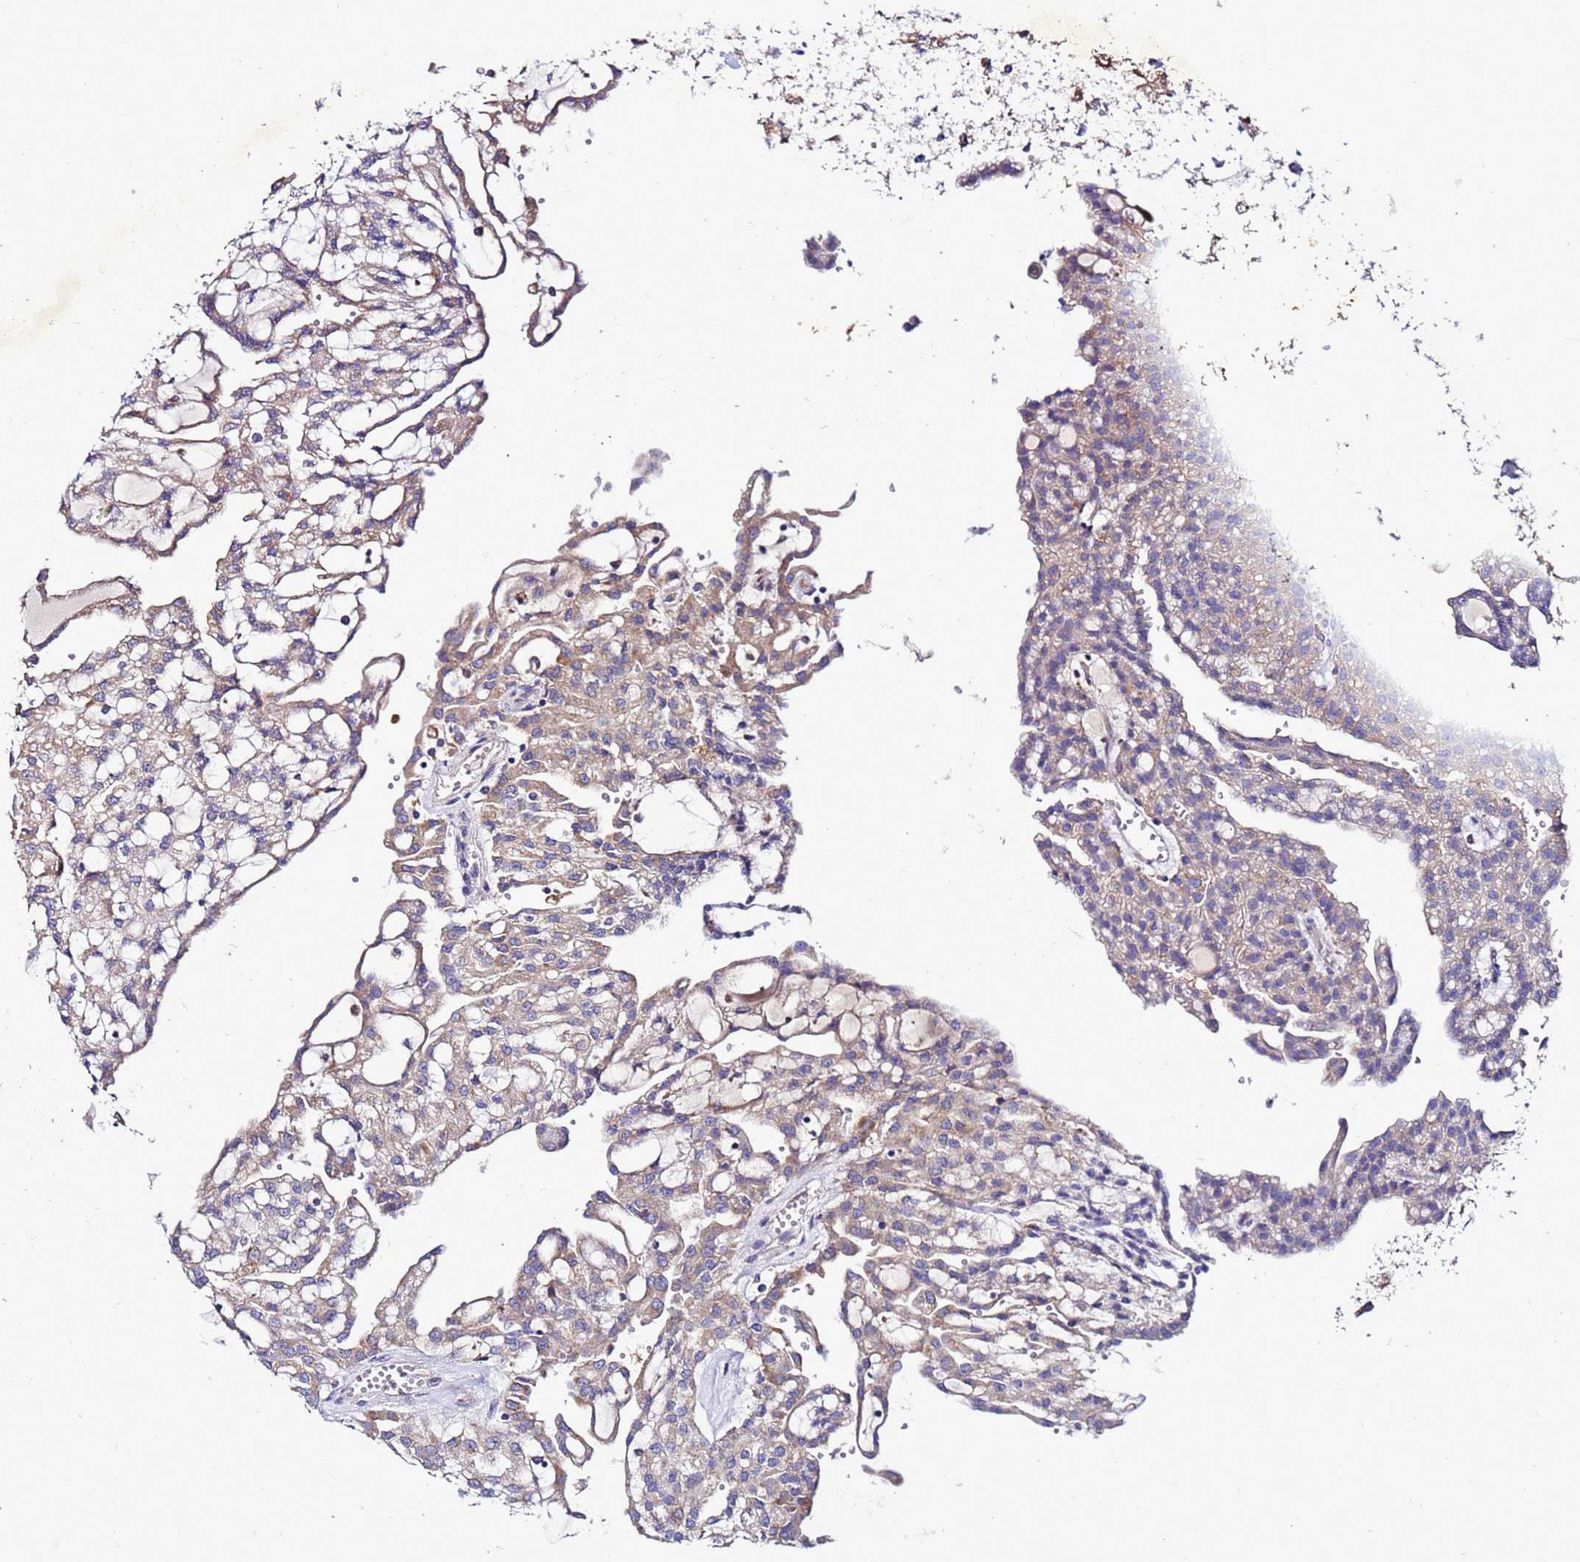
{"staining": {"intensity": "weak", "quantity": "25%-75%", "location": "cytoplasmic/membranous"}, "tissue": "renal cancer", "cell_type": "Tumor cells", "image_type": "cancer", "snomed": [{"axis": "morphology", "description": "Adenocarcinoma, NOS"}, {"axis": "topography", "description": "Kidney"}], "caption": "Immunohistochemical staining of renal cancer shows weak cytoplasmic/membranous protein staining in approximately 25%-75% of tumor cells.", "gene": "ANTKMT", "patient": {"sex": "male", "age": 63}}